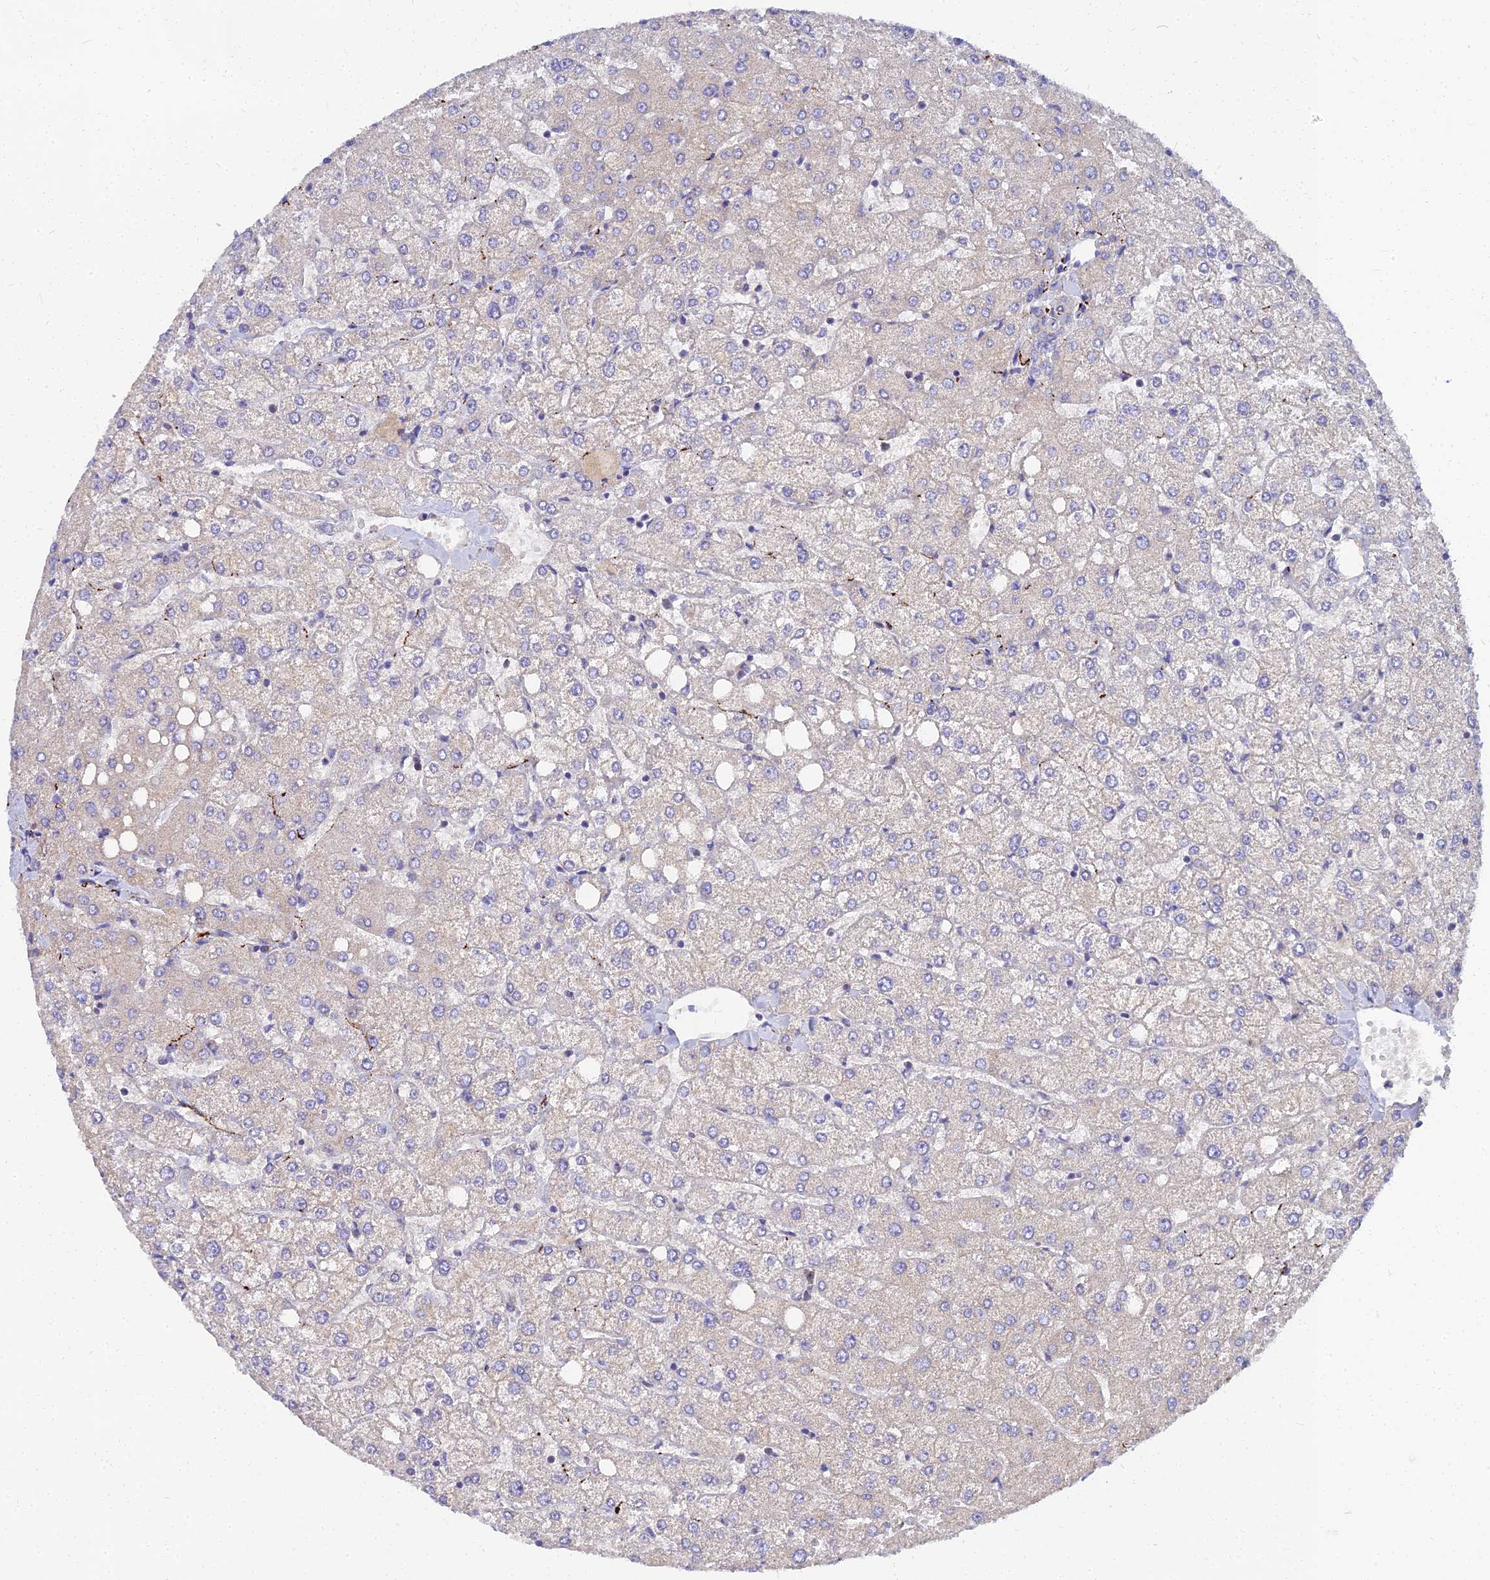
{"staining": {"intensity": "negative", "quantity": "none", "location": "none"}, "tissue": "liver", "cell_type": "Cholangiocytes", "image_type": "normal", "snomed": [{"axis": "morphology", "description": "Normal tissue, NOS"}, {"axis": "topography", "description": "Liver"}], "caption": "Immunohistochemistry (IHC) photomicrograph of benign liver stained for a protein (brown), which exhibits no expression in cholangiocytes.", "gene": "NPY", "patient": {"sex": "female", "age": 54}}